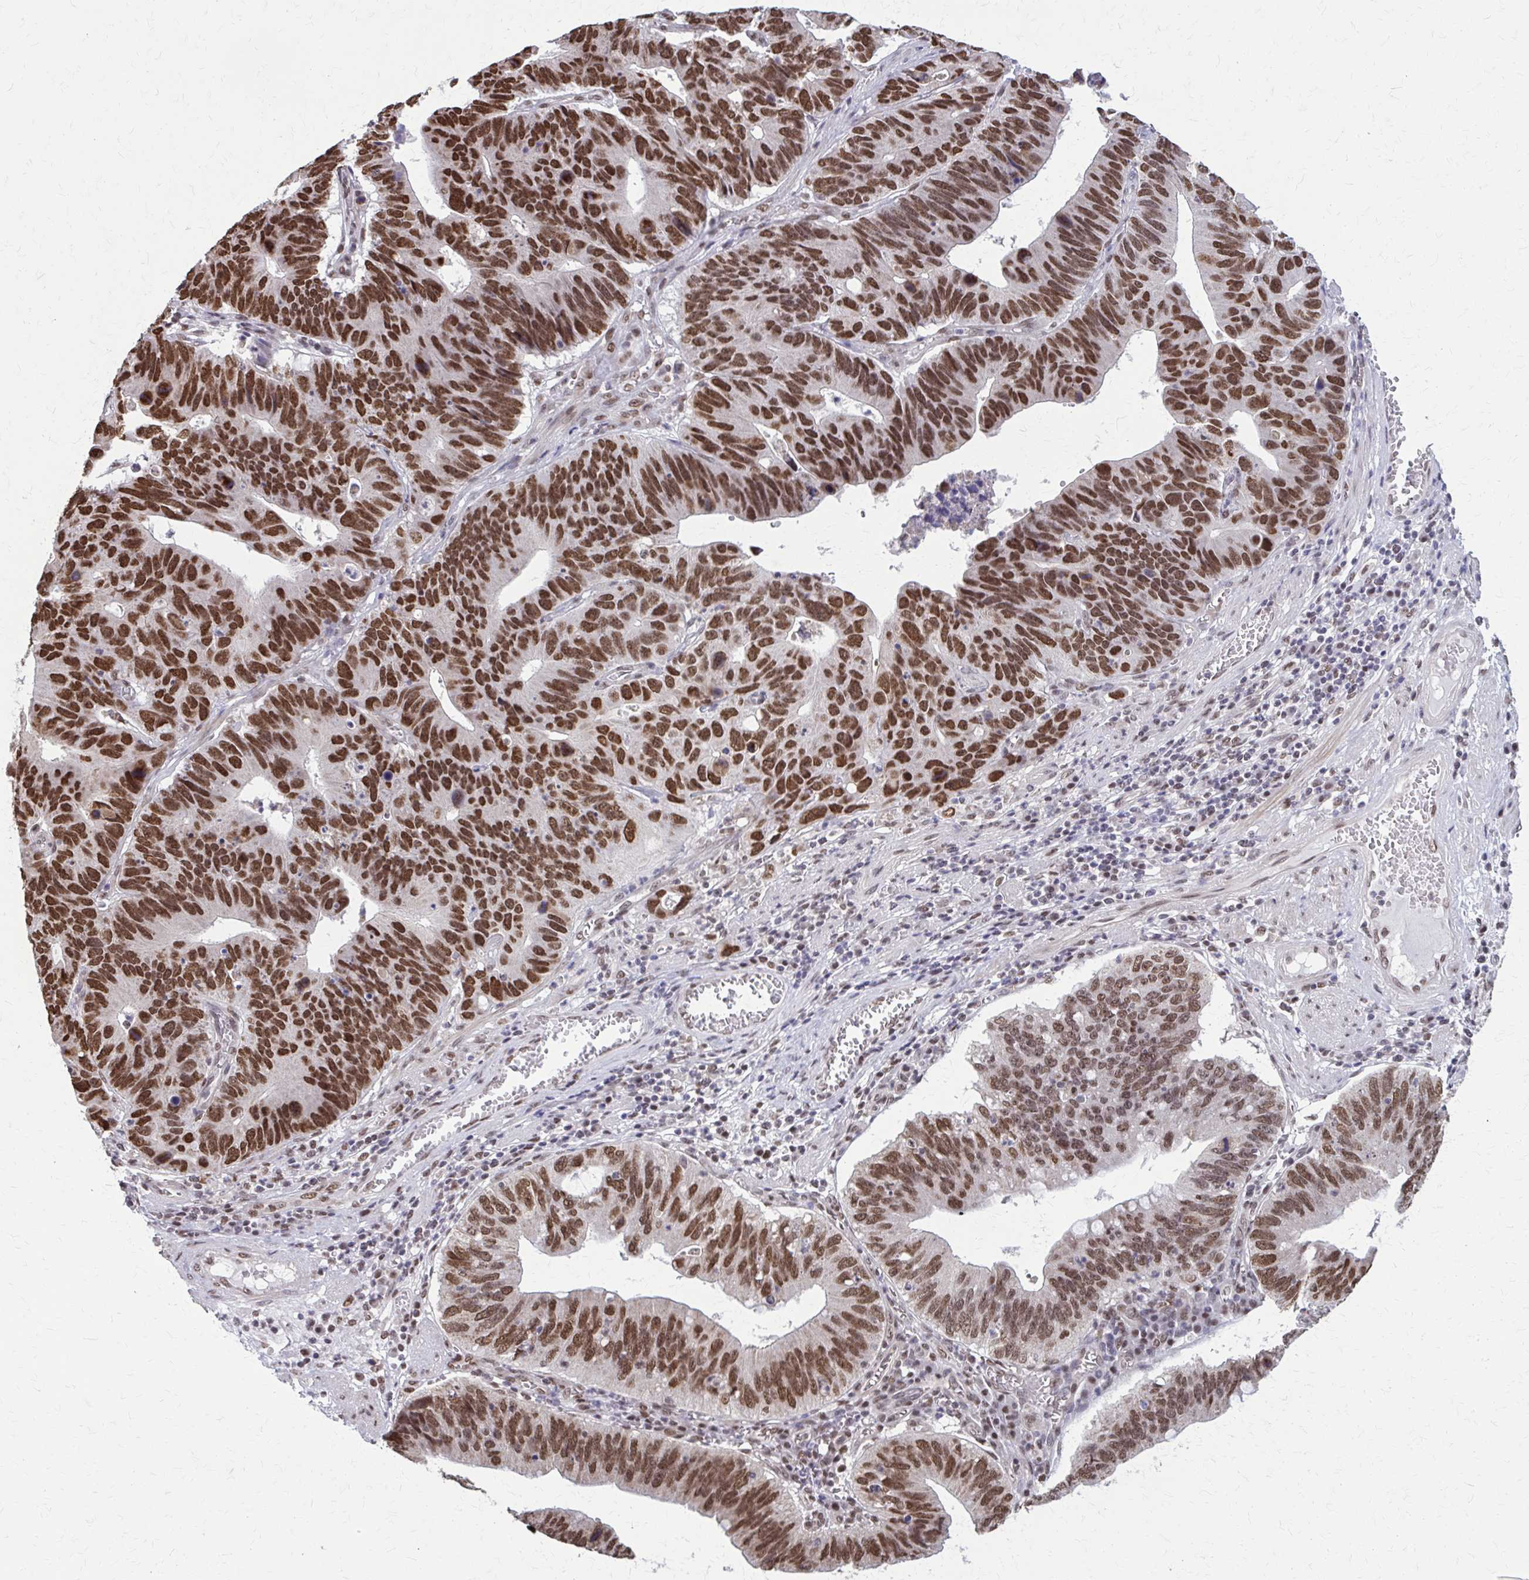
{"staining": {"intensity": "strong", "quantity": ">75%", "location": "nuclear"}, "tissue": "stomach cancer", "cell_type": "Tumor cells", "image_type": "cancer", "snomed": [{"axis": "morphology", "description": "Adenocarcinoma, NOS"}, {"axis": "topography", "description": "Stomach"}], "caption": "Stomach adenocarcinoma stained for a protein reveals strong nuclear positivity in tumor cells. Using DAB (3,3'-diaminobenzidine) (brown) and hematoxylin (blue) stains, captured at high magnification using brightfield microscopy.", "gene": "TTF1", "patient": {"sex": "male", "age": 59}}